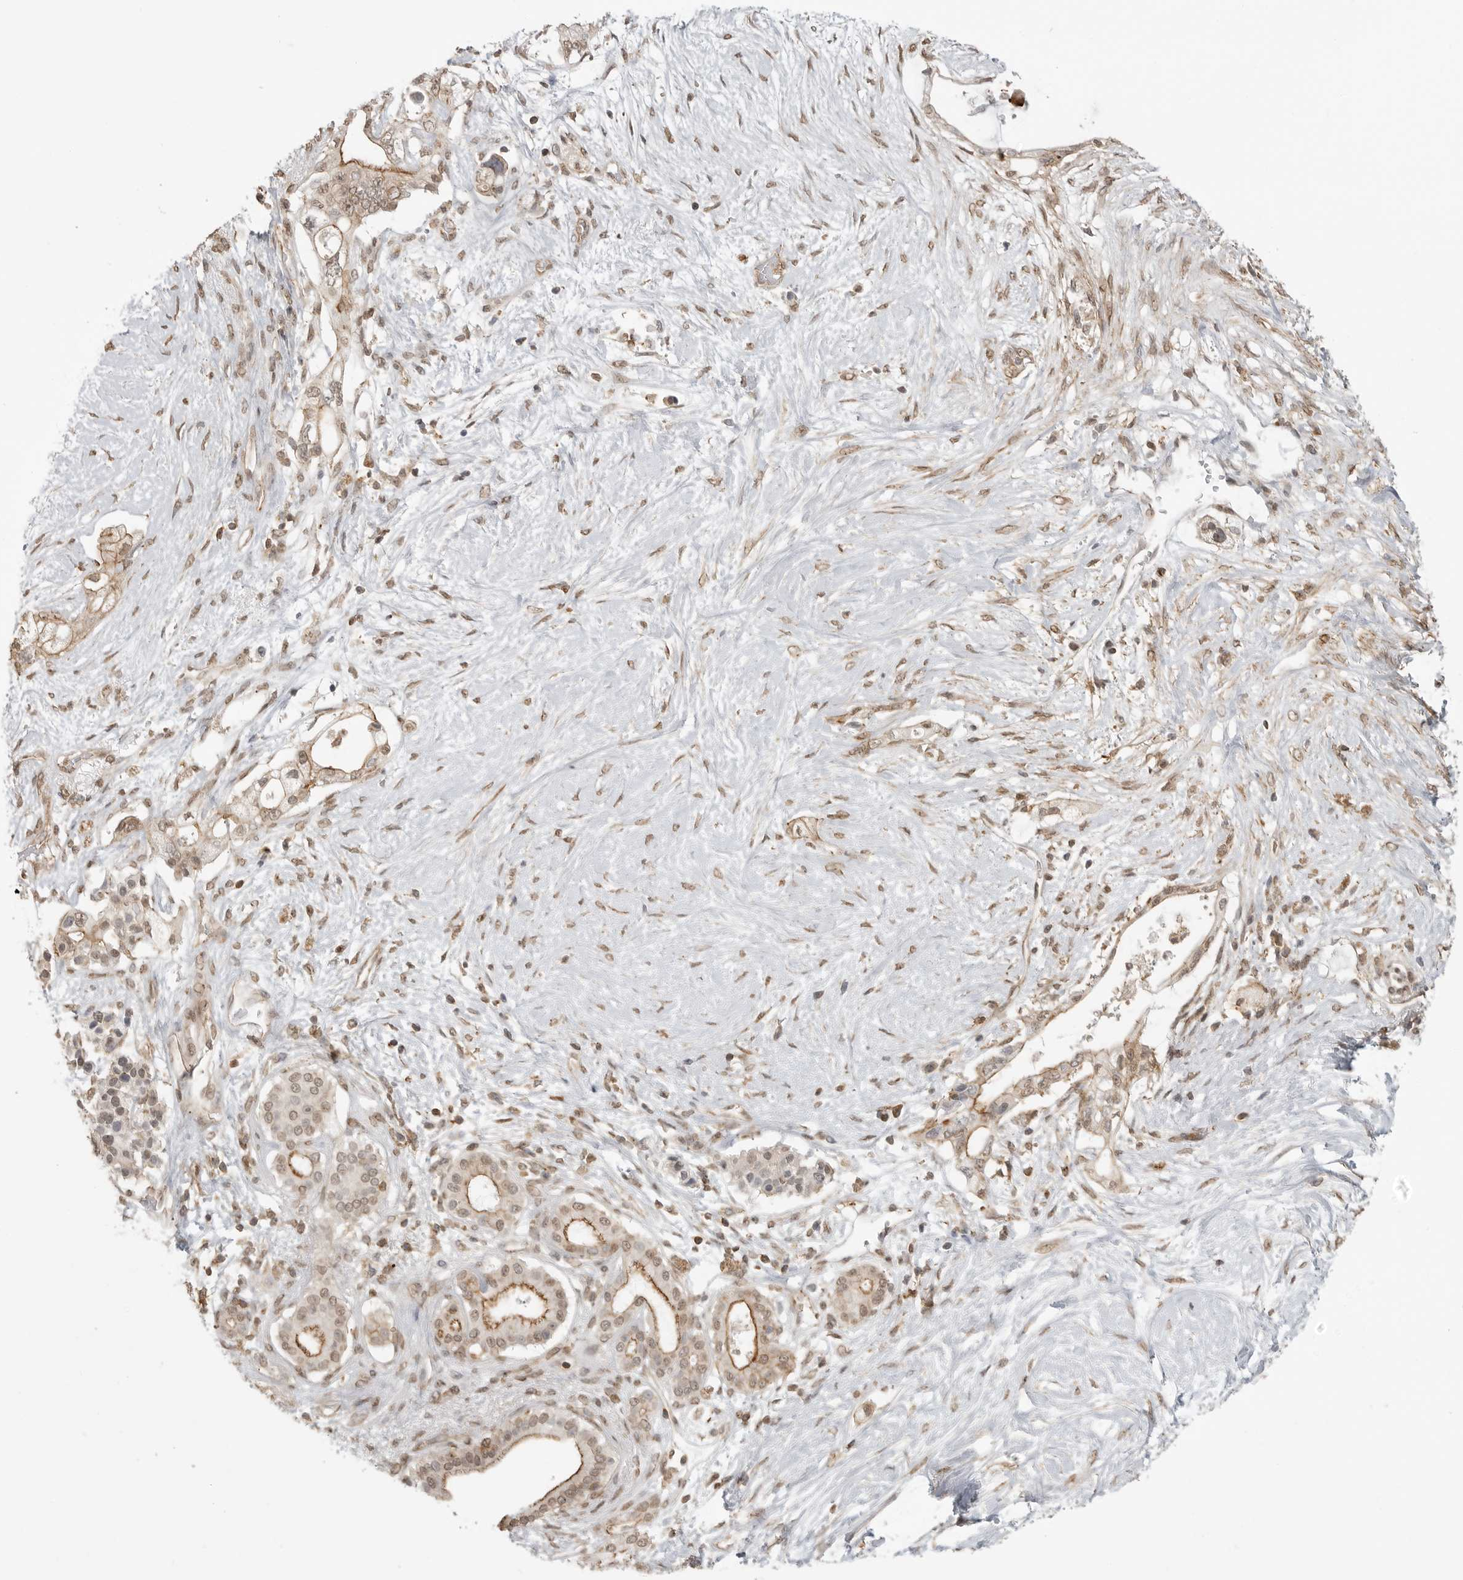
{"staining": {"intensity": "moderate", "quantity": ">75%", "location": "cytoplasmic/membranous,nuclear"}, "tissue": "pancreatic cancer", "cell_type": "Tumor cells", "image_type": "cancer", "snomed": [{"axis": "morphology", "description": "Adenocarcinoma, NOS"}, {"axis": "topography", "description": "Pancreas"}], "caption": "Immunohistochemistry (IHC) of pancreatic cancer (adenocarcinoma) demonstrates medium levels of moderate cytoplasmic/membranous and nuclear positivity in about >75% of tumor cells.", "gene": "GPC2", "patient": {"sex": "male", "age": 53}}